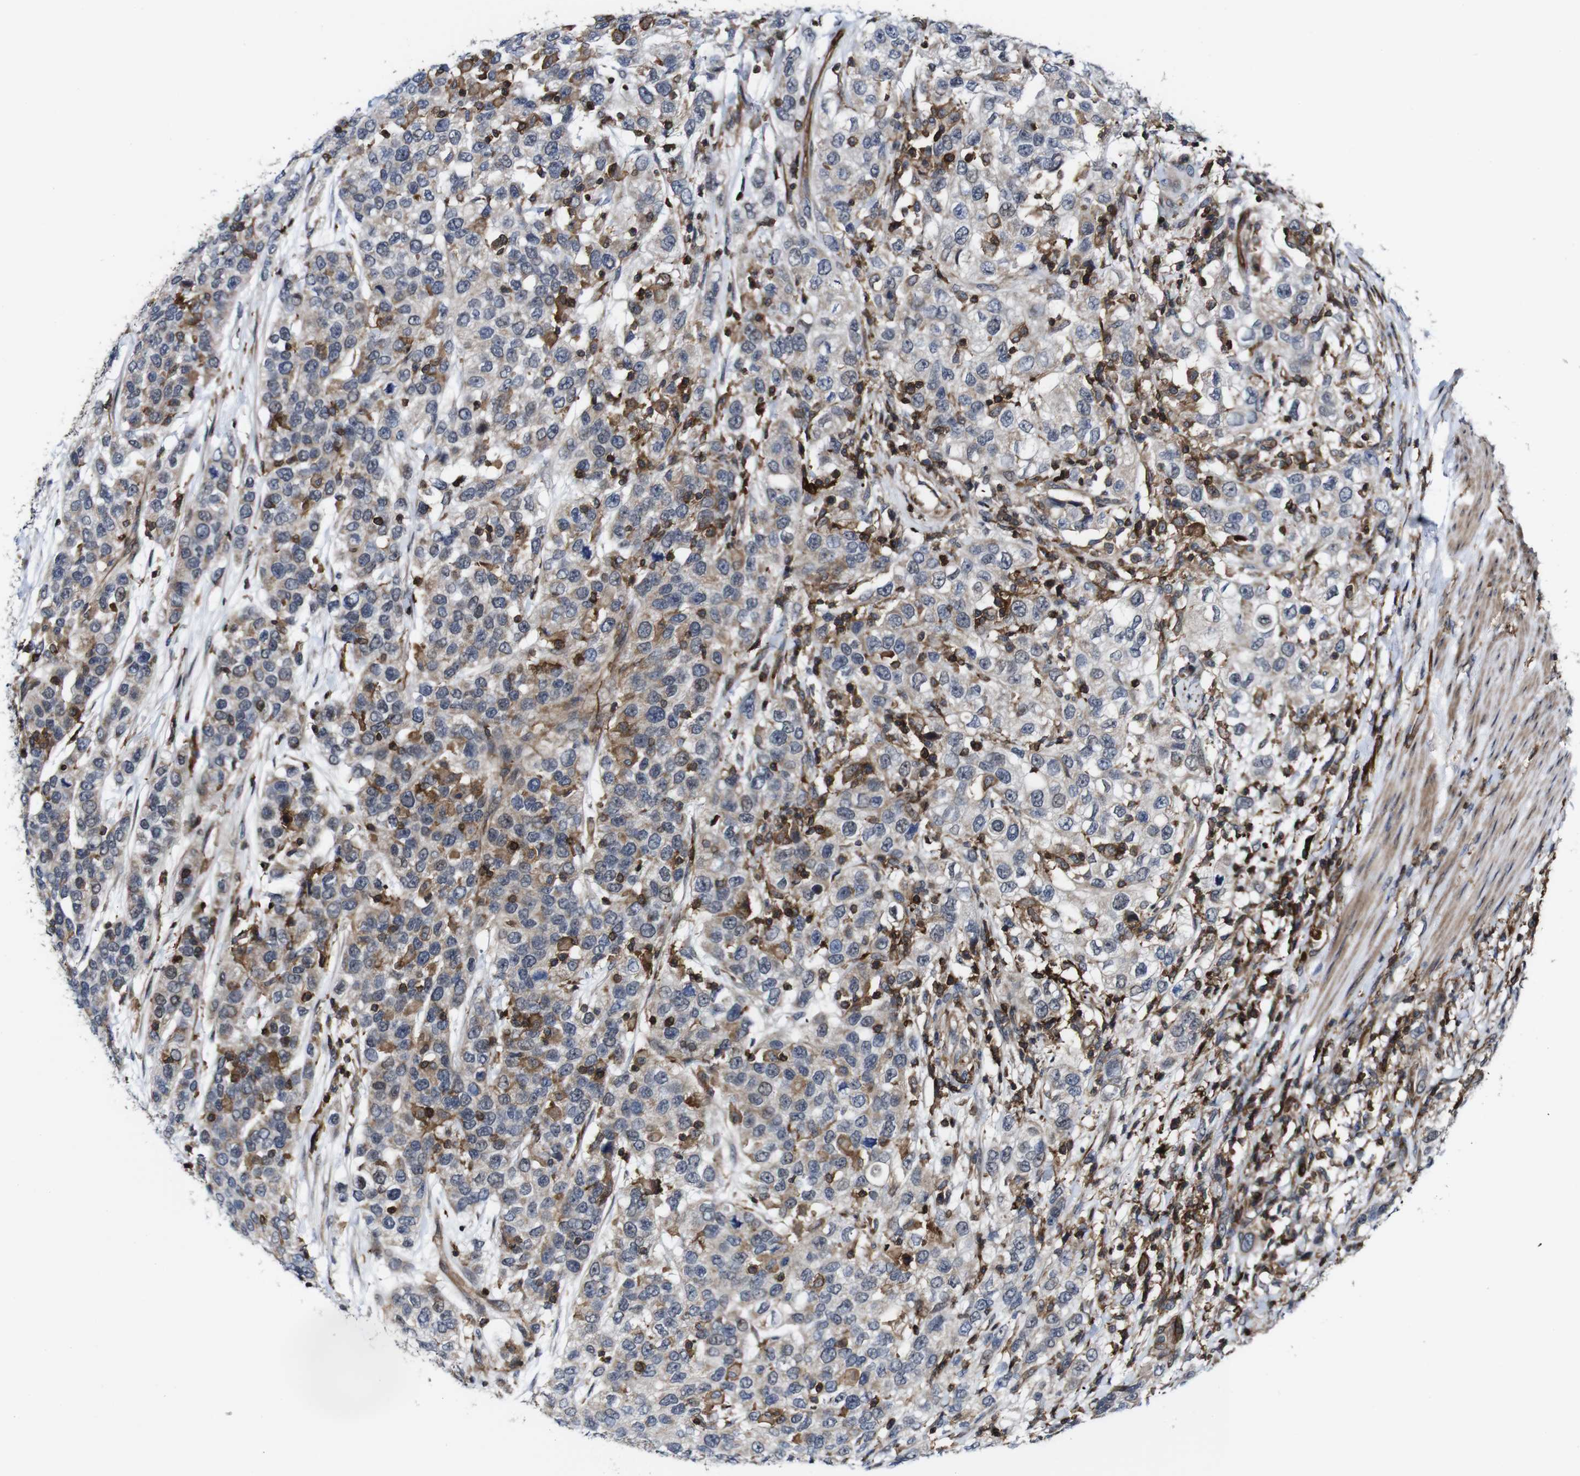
{"staining": {"intensity": "weak", "quantity": ">75%", "location": "cytoplasmic/membranous"}, "tissue": "urothelial cancer", "cell_type": "Tumor cells", "image_type": "cancer", "snomed": [{"axis": "morphology", "description": "Urothelial carcinoma, High grade"}, {"axis": "topography", "description": "Urinary bladder"}], "caption": "Weak cytoplasmic/membranous positivity is seen in approximately >75% of tumor cells in urothelial carcinoma (high-grade).", "gene": "JAK2", "patient": {"sex": "female", "age": 80}}